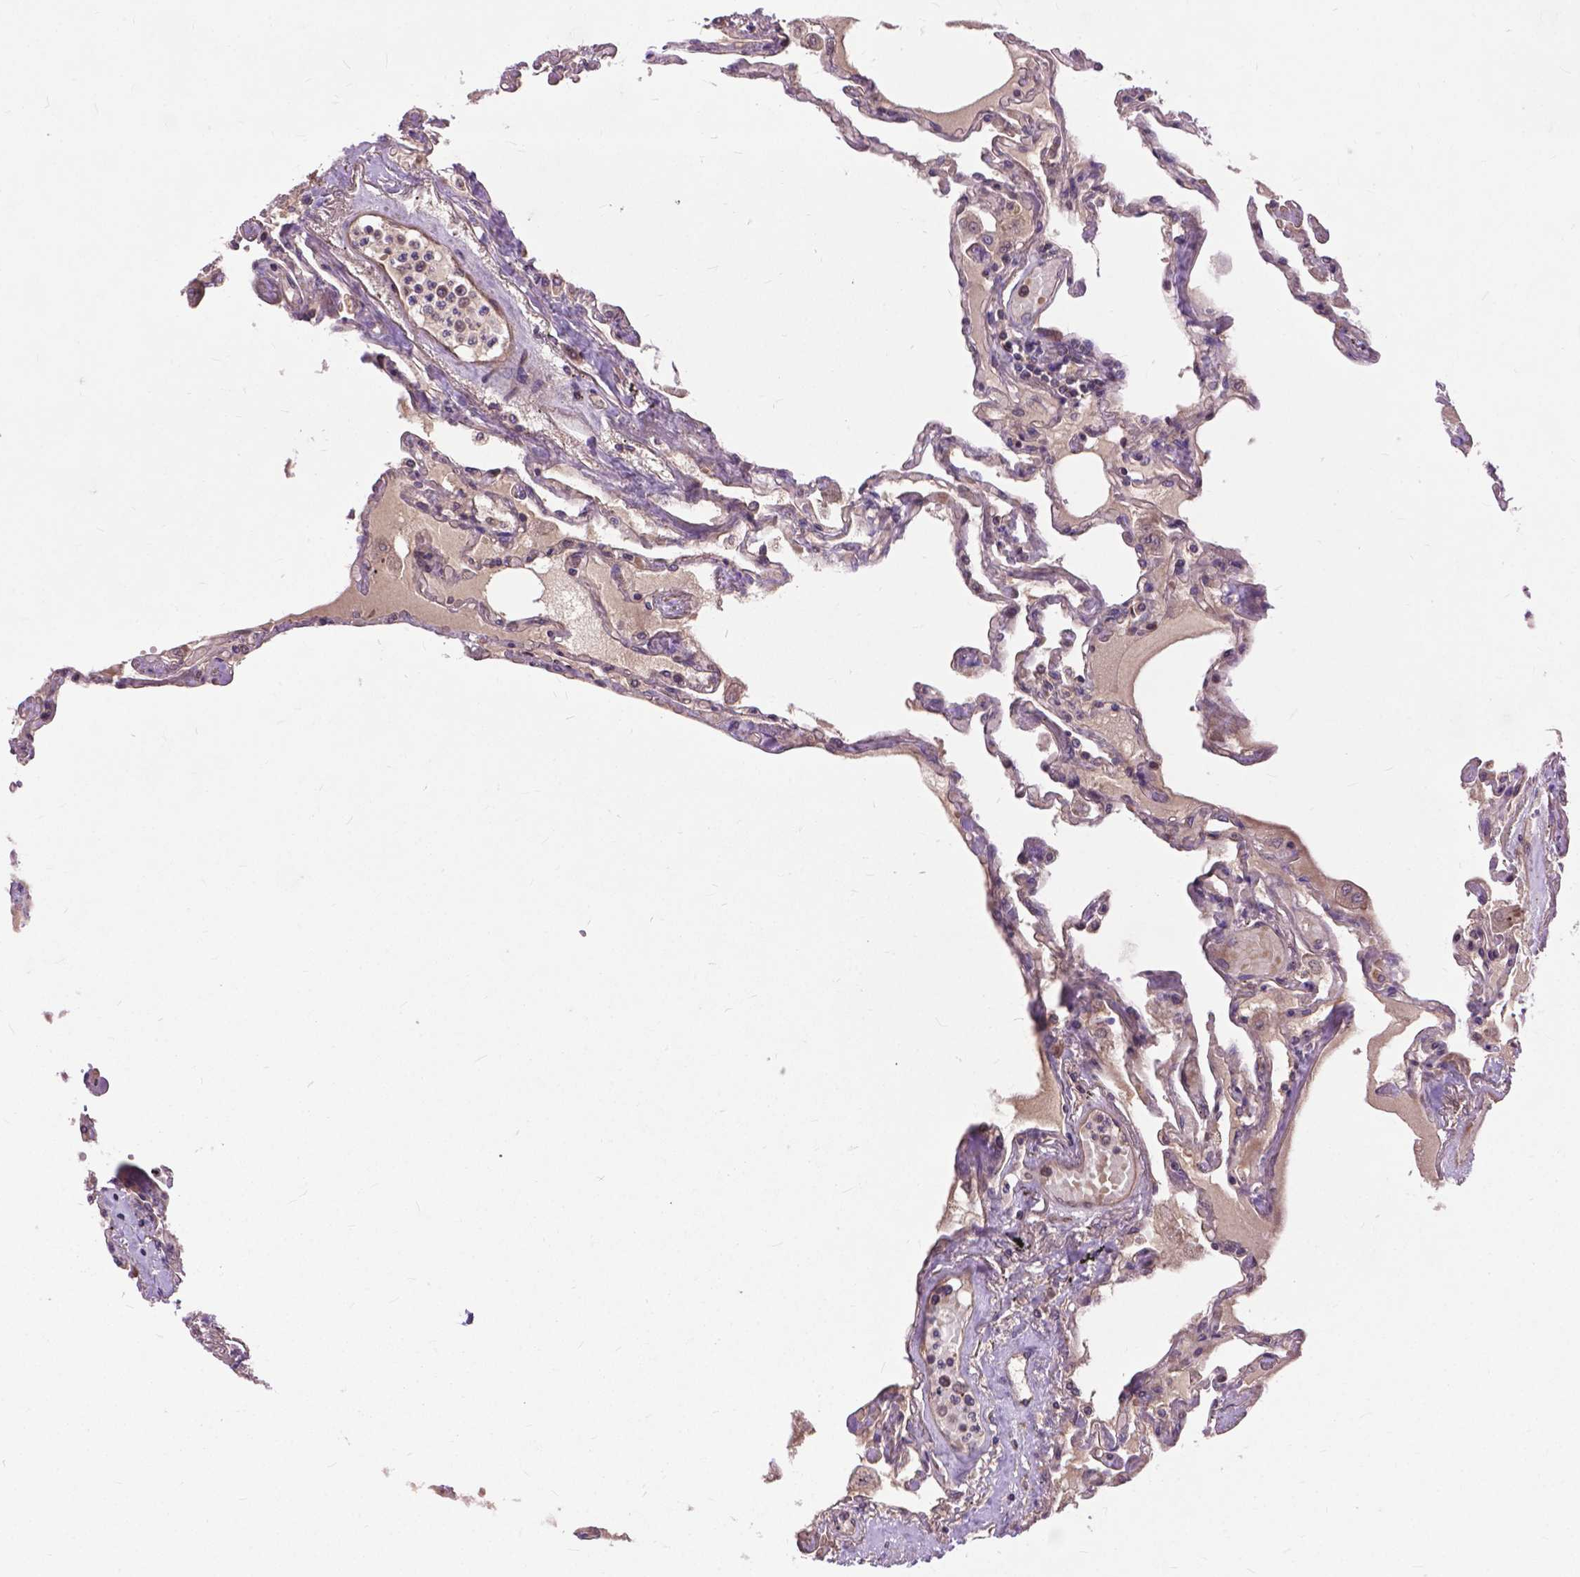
{"staining": {"intensity": "moderate", "quantity": ">75%", "location": "cytoplasmic/membranous,nuclear"}, "tissue": "lung", "cell_type": "Alveolar cells", "image_type": "normal", "snomed": [{"axis": "morphology", "description": "Normal tissue, NOS"}, {"axis": "morphology", "description": "Adenocarcinoma, NOS"}, {"axis": "topography", "description": "Cartilage tissue"}, {"axis": "topography", "description": "Lung"}], "caption": "The histopathology image displays immunohistochemical staining of benign lung. There is moderate cytoplasmic/membranous,nuclear expression is present in approximately >75% of alveolar cells. Nuclei are stained in blue.", "gene": "ZNF616", "patient": {"sex": "female", "age": 67}}